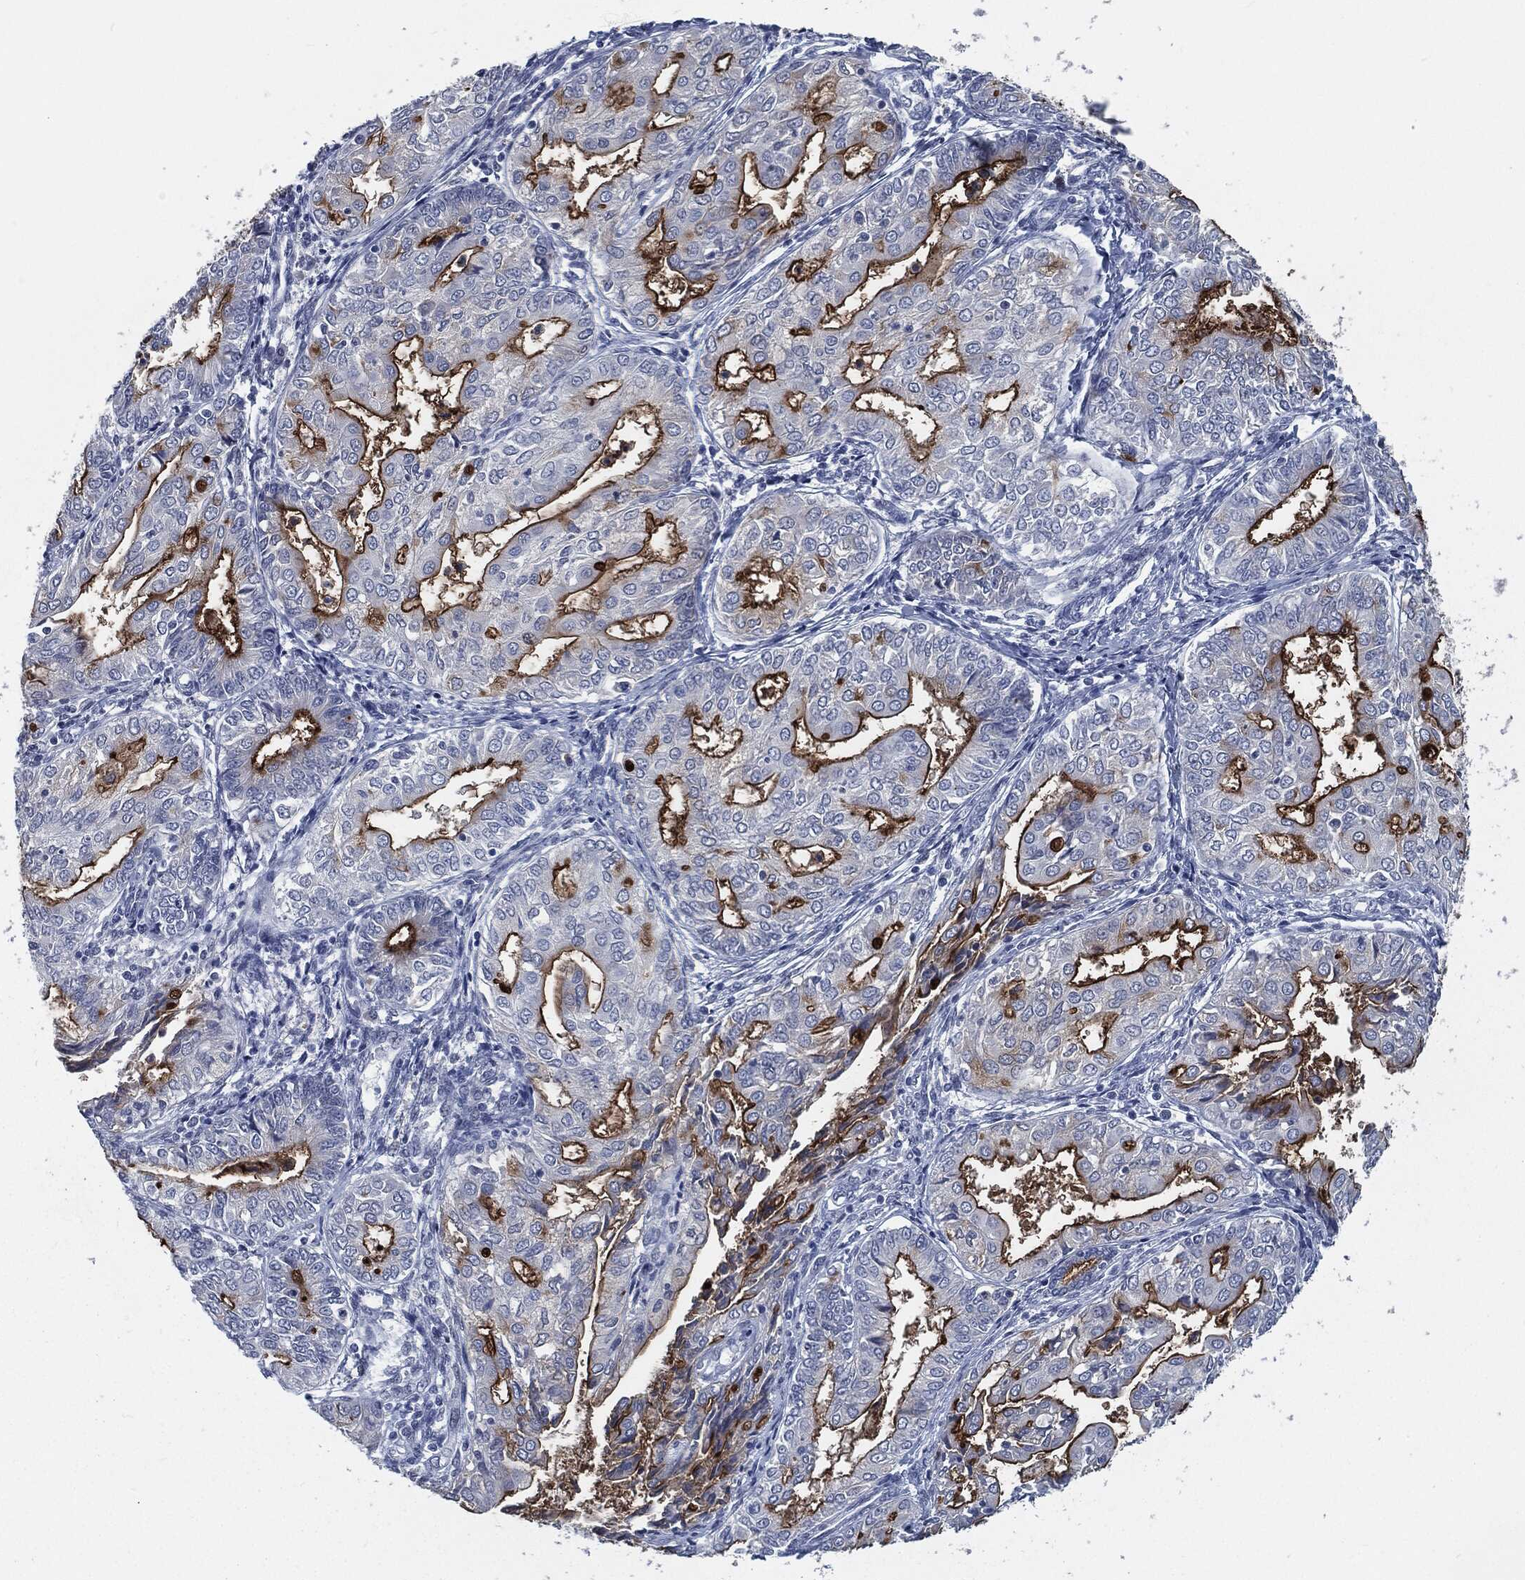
{"staining": {"intensity": "strong", "quantity": "25%-75%", "location": "cytoplasmic/membranous"}, "tissue": "endometrial cancer", "cell_type": "Tumor cells", "image_type": "cancer", "snomed": [{"axis": "morphology", "description": "Adenocarcinoma, NOS"}, {"axis": "topography", "description": "Endometrium"}], "caption": "An immunohistochemistry (IHC) image of tumor tissue is shown. Protein staining in brown labels strong cytoplasmic/membranous positivity in endometrial cancer within tumor cells.", "gene": "PROM1", "patient": {"sex": "female", "age": 68}}